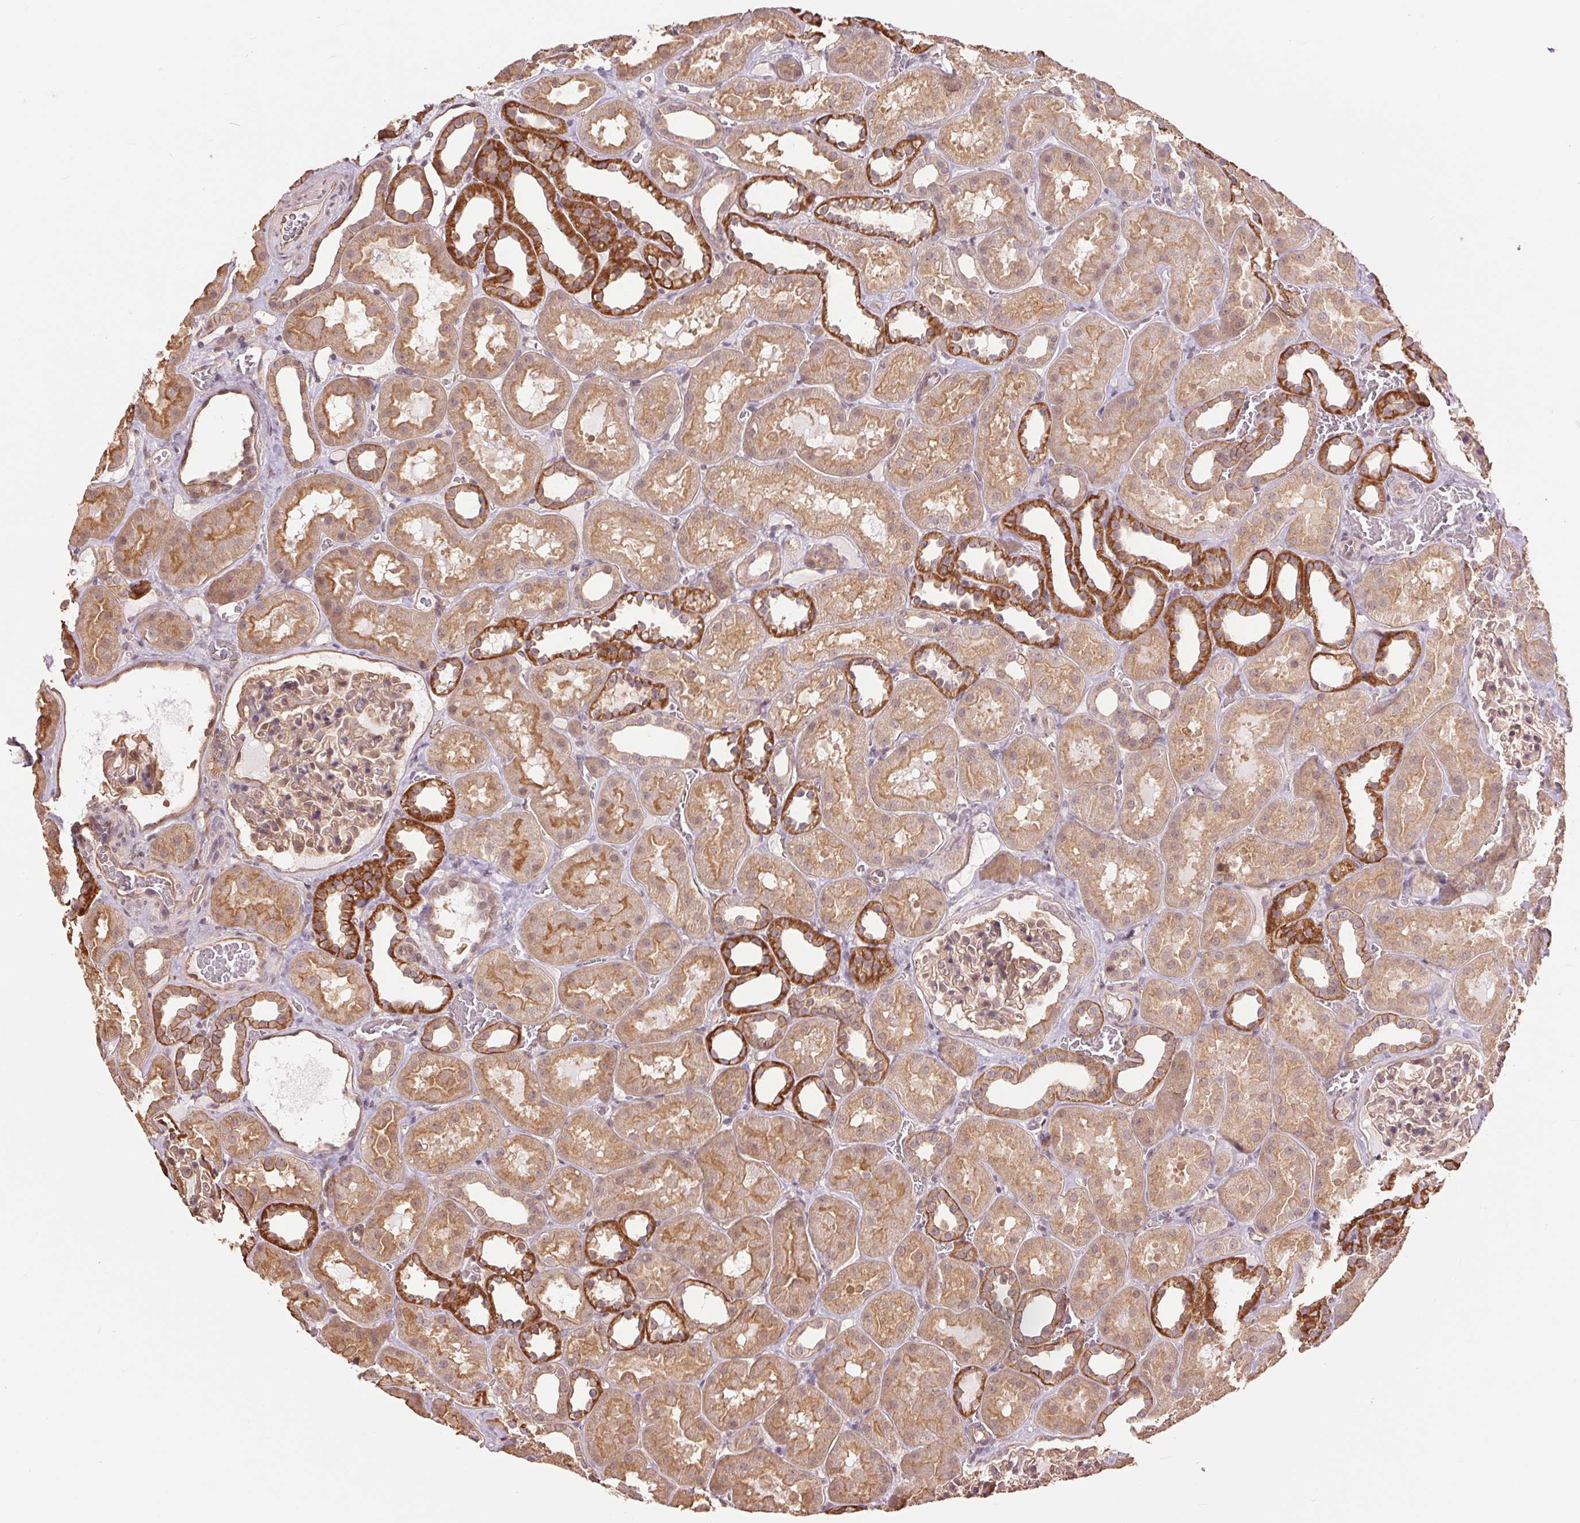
{"staining": {"intensity": "weak", "quantity": "25%-75%", "location": "cytoplasmic/membranous"}, "tissue": "kidney", "cell_type": "Cells in glomeruli", "image_type": "normal", "snomed": [{"axis": "morphology", "description": "Normal tissue, NOS"}, {"axis": "topography", "description": "Kidney"}], "caption": "Immunohistochemical staining of benign human kidney shows 25%-75% levels of weak cytoplasmic/membranous protein expression in about 25%-75% of cells in glomeruli. The staining was performed using DAB, with brown indicating positive protein expression. Nuclei are stained blue with hematoxylin.", "gene": "PALM", "patient": {"sex": "female", "age": 41}}